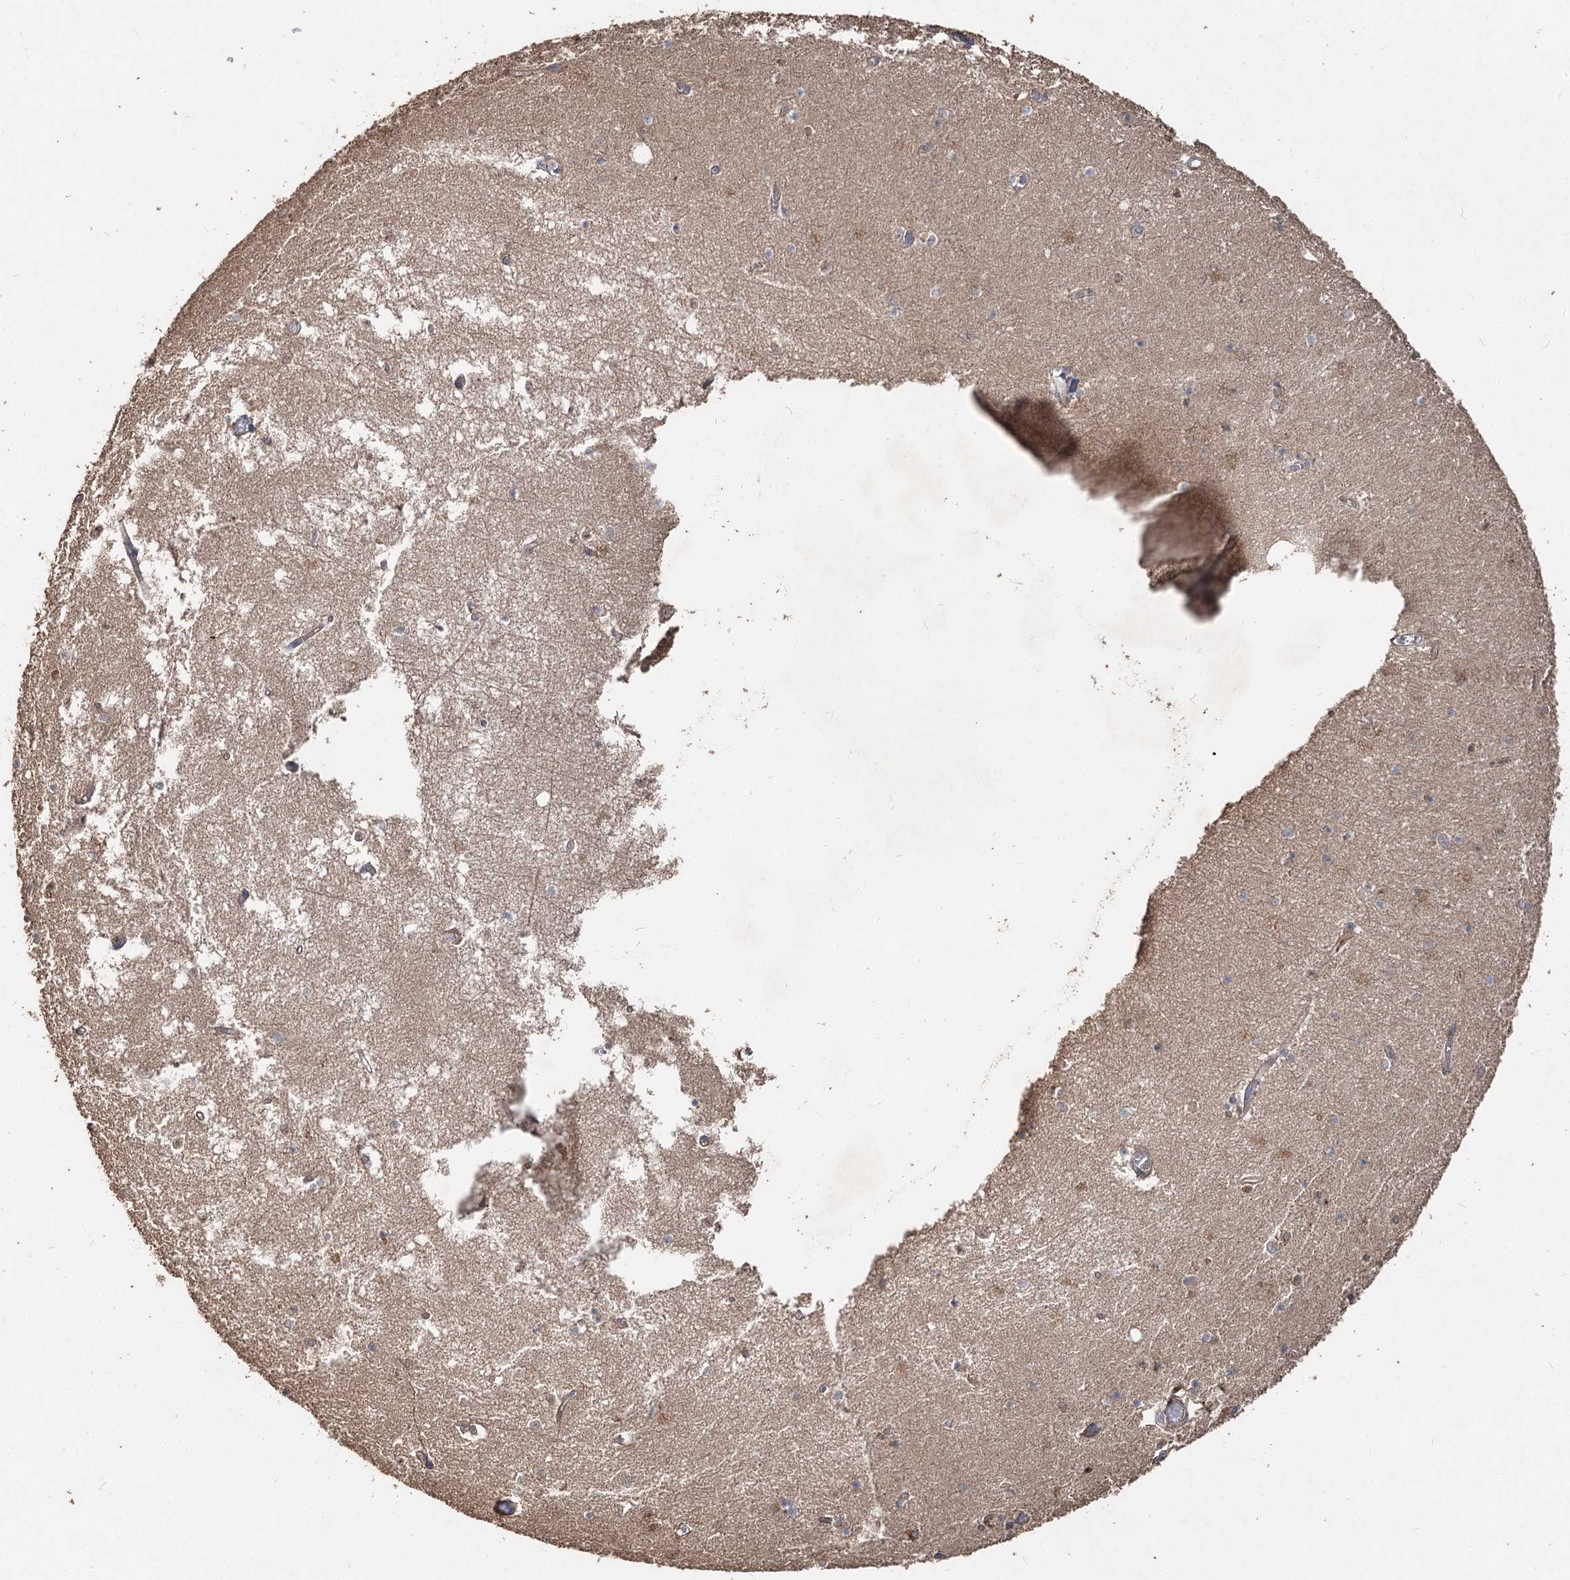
{"staining": {"intensity": "weak", "quantity": "<25%", "location": "cytoplasmic/membranous"}, "tissue": "hippocampus", "cell_type": "Glial cells", "image_type": "normal", "snomed": [{"axis": "morphology", "description": "Normal tissue, NOS"}, {"axis": "topography", "description": "Hippocampus"}], "caption": "Immunohistochemistry photomicrograph of normal hippocampus: hippocampus stained with DAB displays no significant protein positivity in glial cells.", "gene": "SPART", "patient": {"sex": "male", "age": 70}}